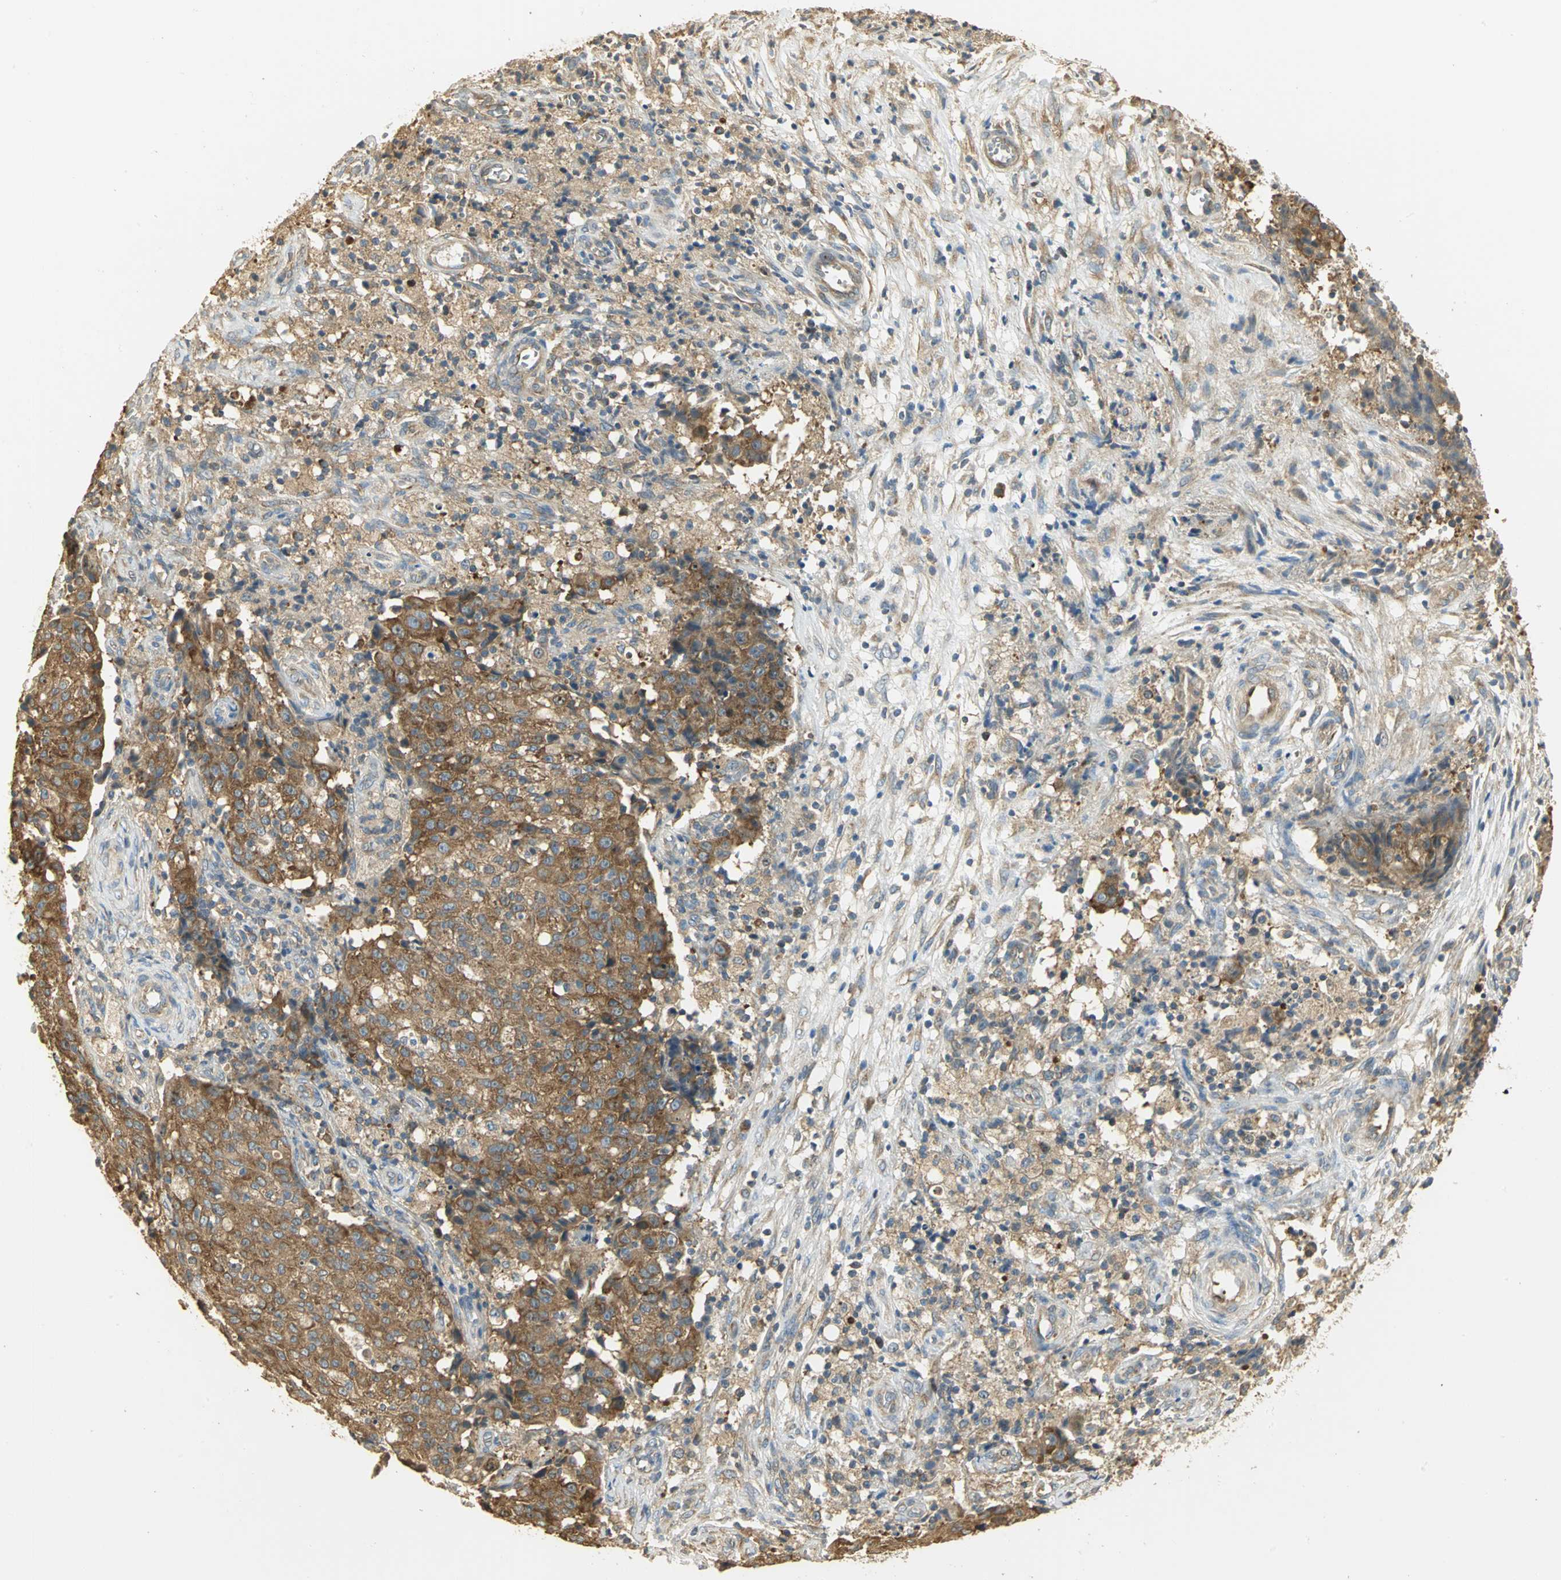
{"staining": {"intensity": "strong", "quantity": ">75%", "location": "cytoplasmic/membranous"}, "tissue": "ovarian cancer", "cell_type": "Tumor cells", "image_type": "cancer", "snomed": [{"axis": "morphology", "description": "Carcinoma, endometroid"}, {"axis": "topography", "description": "Ovary"}], "caption": "IHC of ovarian endometroid carcinoma reveals high levels of strong cytoplasmic/membranous expression in approximately >75% of tumor cells. Using DAB (brown) and hematoxylin (blue) stains, captured at high magnification using brightfield microscopy.", "gene": "RARS1", "patient": {"sex": "female", "age": 42}}